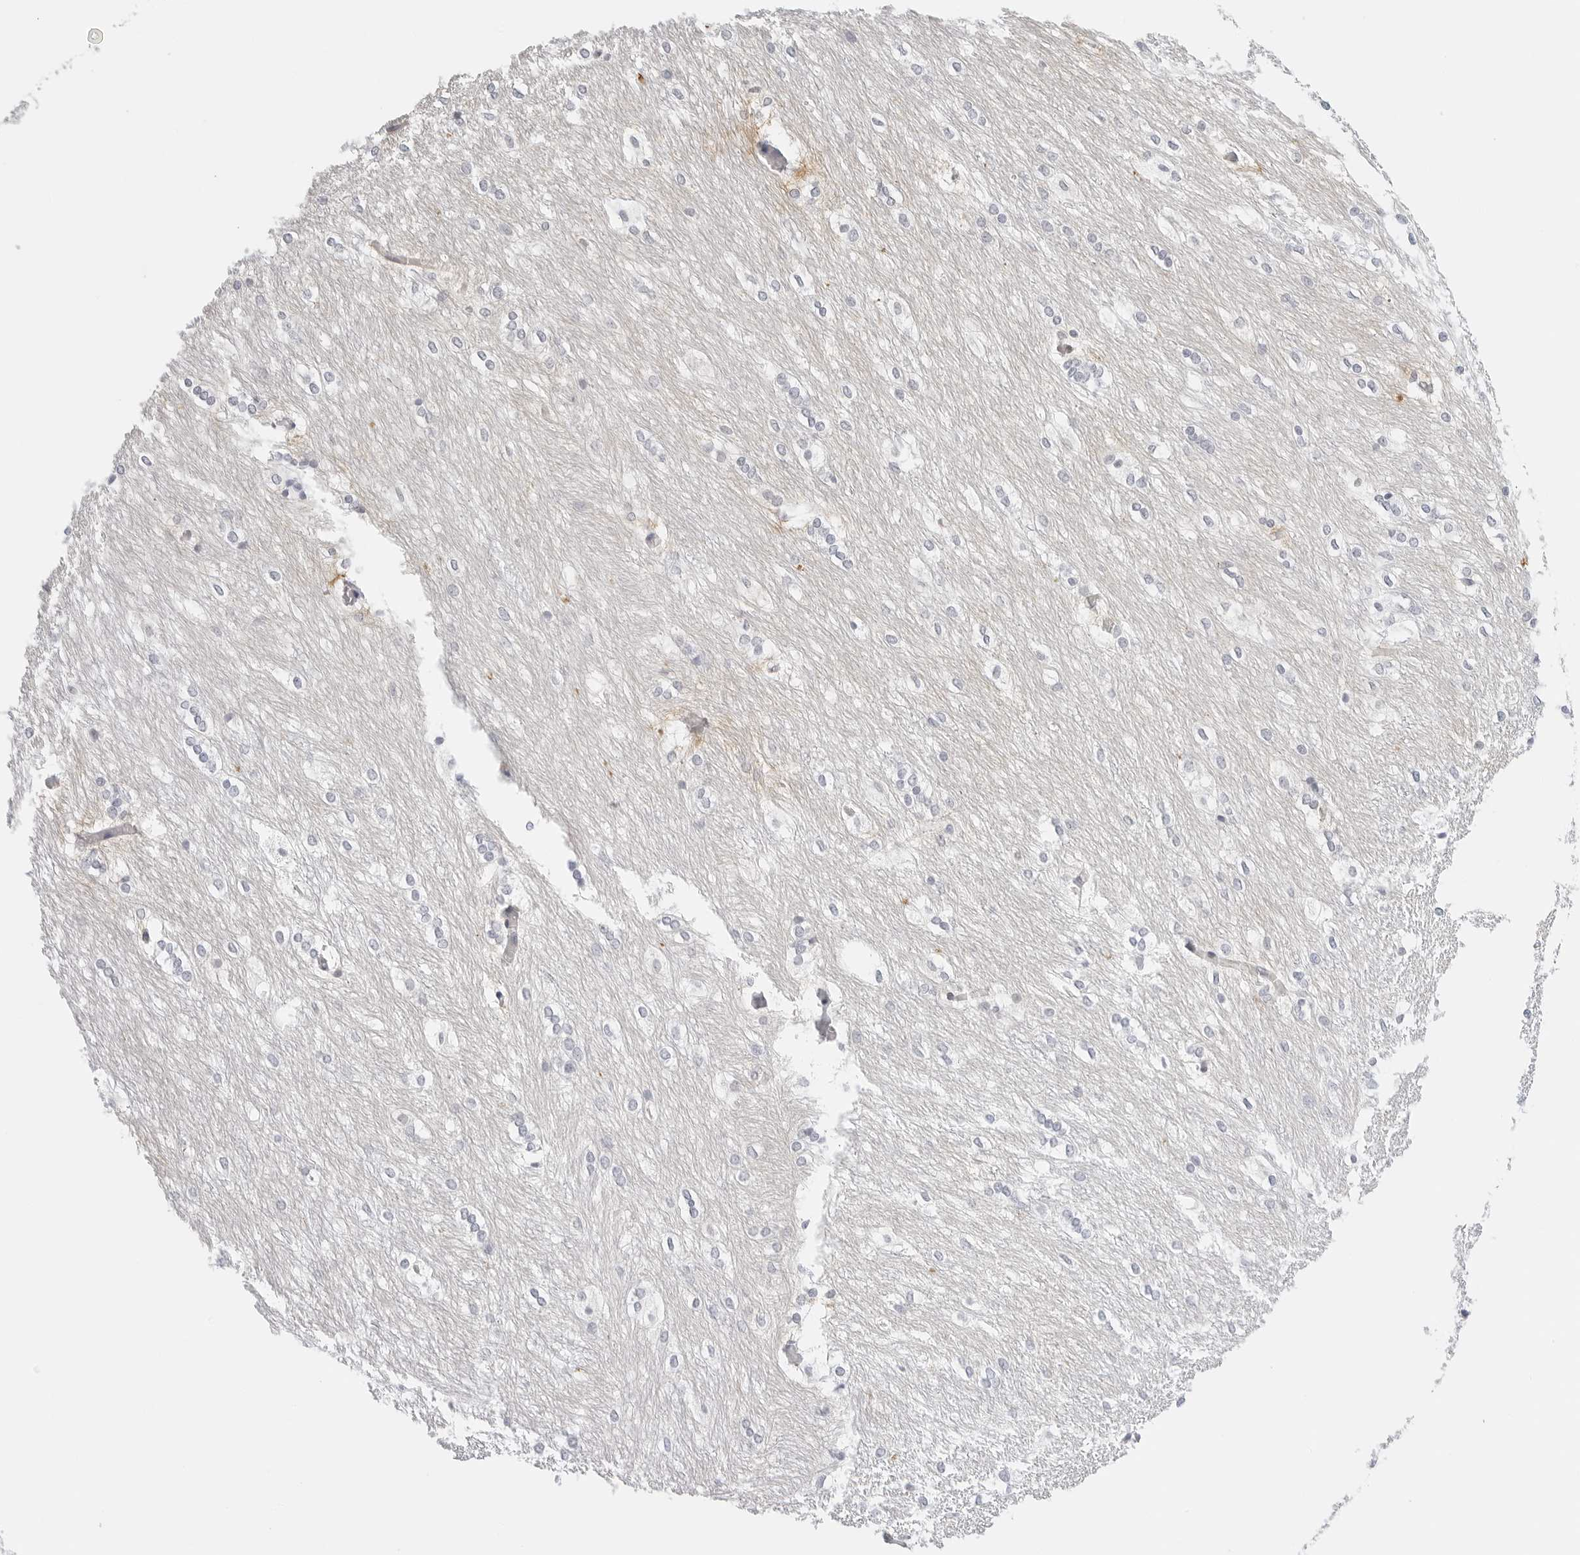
{"staining": {"intensity": "negative", "quantity": "none", "location": "none"}, "tissue": "caudate", "cell_type": "Glial cells", "image_type": "normal", "snomed": [{"axis": "morphology", "description": "Normal tissue, NOS"}, {"axis": "topography", "description": "Lateral ventricle wall"}], "caption": "The micrograph demonstrates no staining of glial cells in unremarkable caudate. Brightfield microscopy of immunohistochemistry stained with DAB (brown) and hematoxylin (blue), captured at high magnification.", "gene": "SLC9A3R1", "patient": {"sex": "female", "age": 19}}